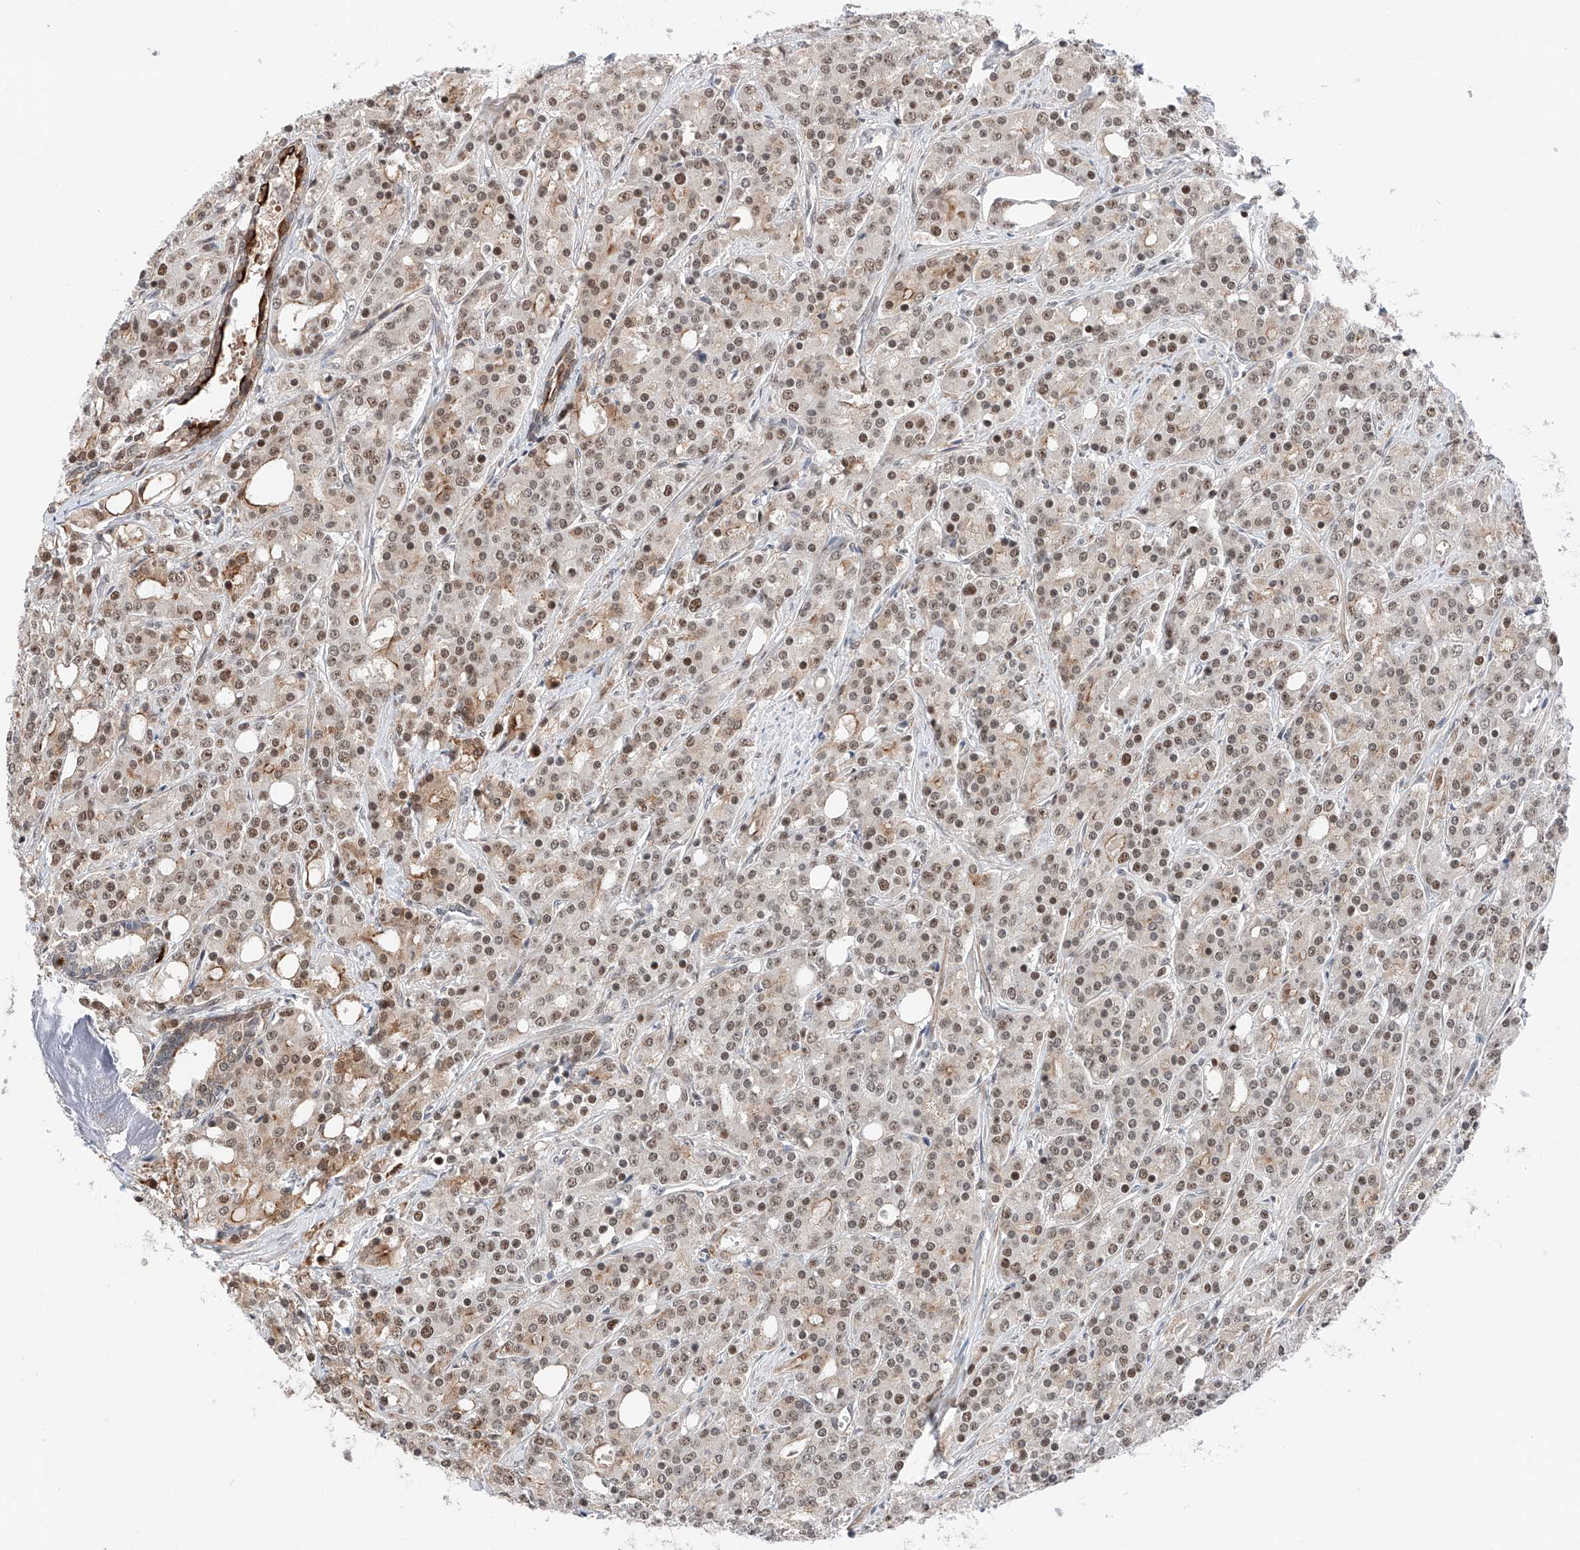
{"staining": {"intensity": "moderate", "quantity": "25%-75%", "location": "cytoplasmic/membranous"}, "tissue": "prostate cancer", "cell_type": "Tumor cells", "image_type": "cancer", "snomed": [{"axis": "morphology", "description": "Adenocarcinoma, High grade"}, {"axis": "topography", "description": "Prostate"}], "caption": "Brown immunohistochemical staining in prostate adenocarcinoma (high-grade) reveals moderate cytoplasmic/membranous staining in about 25%-75% of tumor cells. Using DAB (3,3'-diaminobenzidine) (brown) and hematoxylin (blue) stains, captured at high magnification using brightfield microscopy.", "gene": "SNRNP200", "patient": {"sex": "male", "age": 62}}